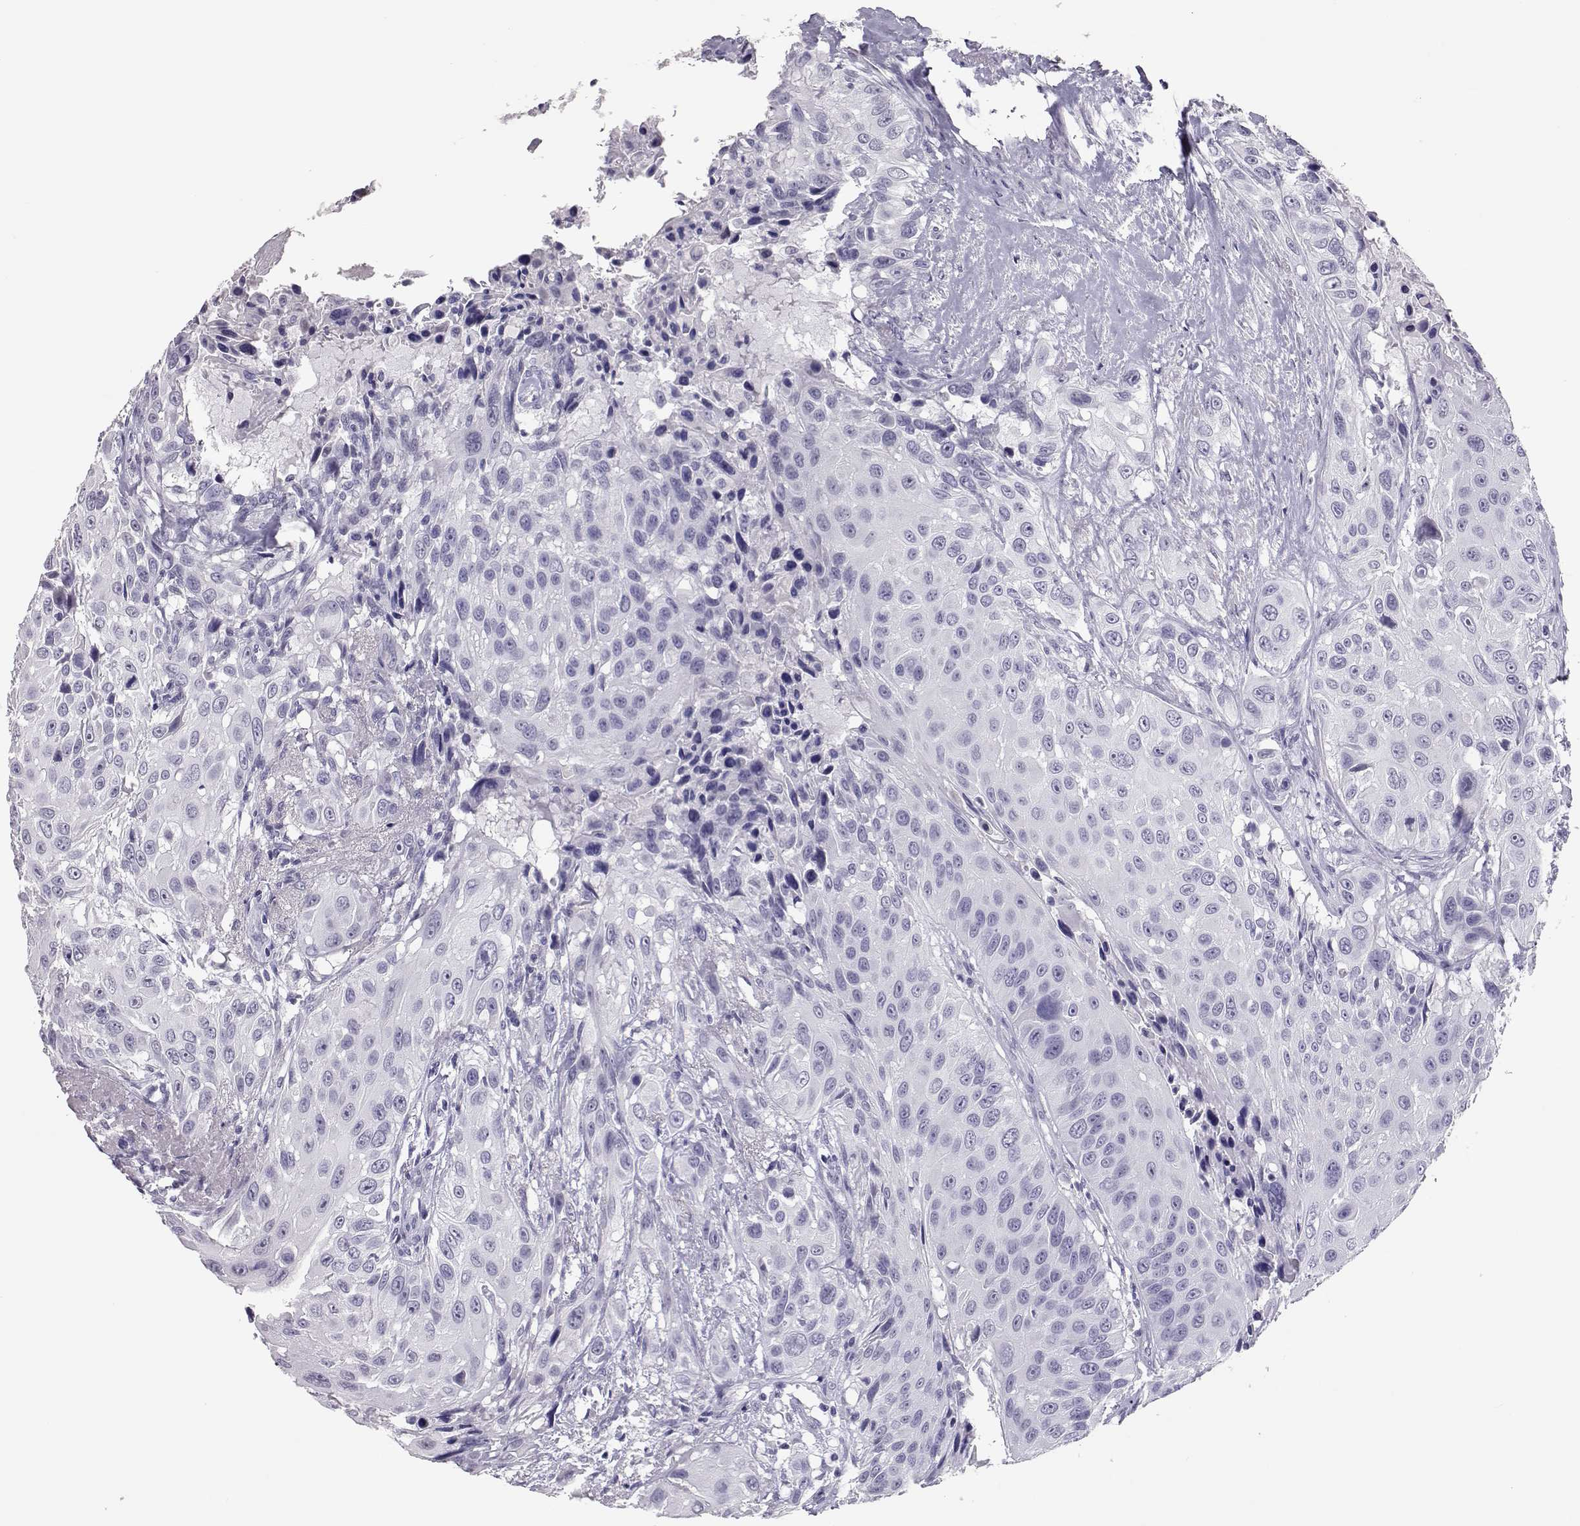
{"staining": {"intensity": "negative", "quantity": "none", "location": "none"}, "tissue": "urothelial cancer", "cell_type": "Tumor cells", "image_type": "cancer", "snomed": [{"axis": "morphology", "description": "Urothelial carcinoma, NOS"}, {"axis": "topography", "description": "Urinary bladder"}], "caption": "Transitional cell carcinoma stained for a protein using immunohistochemistry (IHC) exhibits no positivity tumor cells.", "gene": "PMCH", "patient": {"sex": "male", "age": 55}}